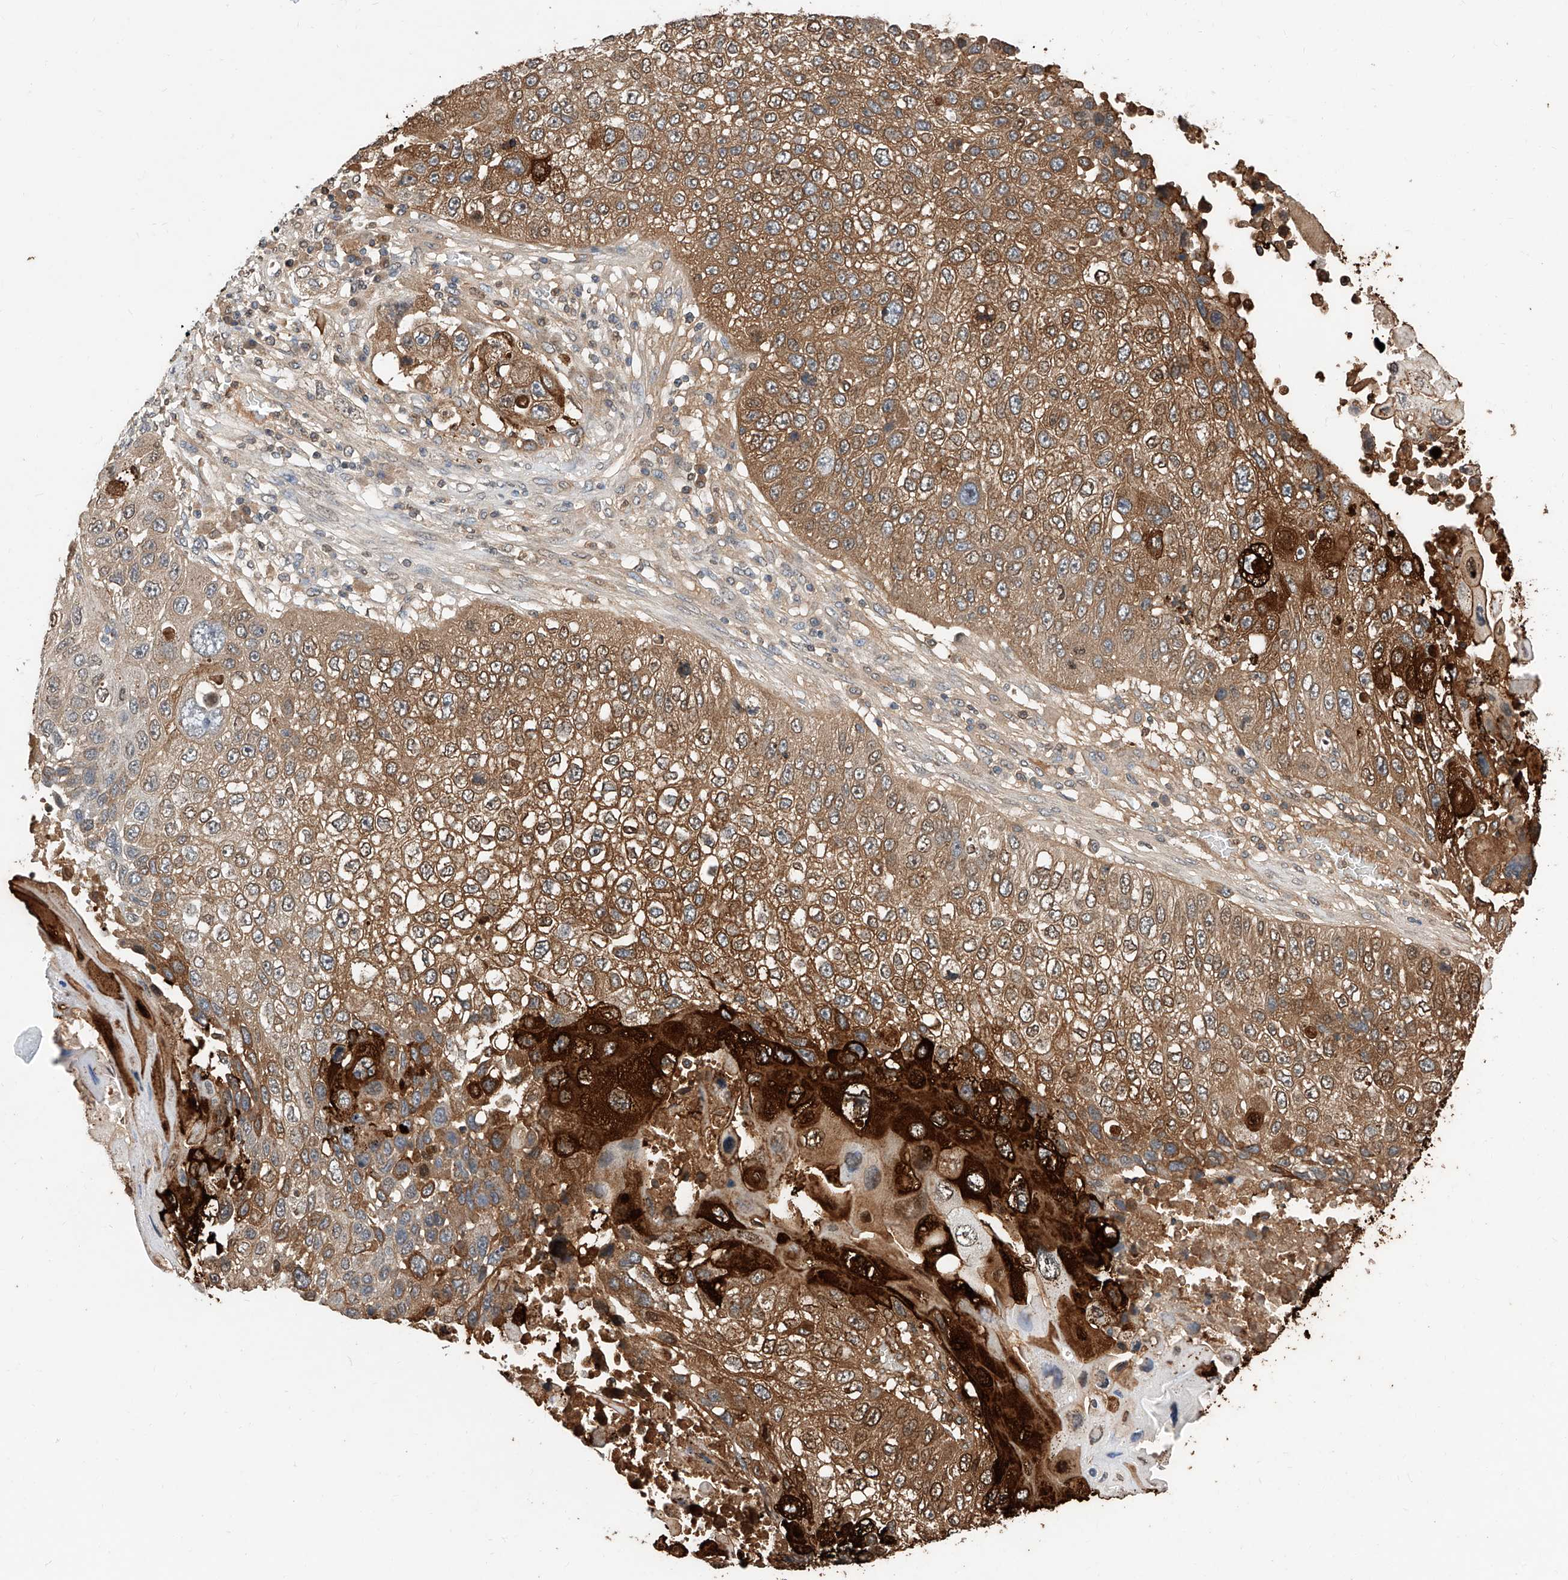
{"staining": {"intensity": "strong", "quantity": "25%-75%", "location": "cytoplasmic/membranous,nuclear"}, "tissue": "lung cancer", "cell_type": "Tumor cells", "image_type": "cancer", "snomed": [{"axis": "morphology", "description": "Squamous cell carcinoma, NOS"}, {"axis": "topography", "description": "Lung"}], "caption": "Human squamous cell carcinoma (lung) stained with a brown dye demonstrates strong cytoplasmic/membranous and nuclear positive staining in about 25%-75% of tumor cells.", "gene": "RP9", "patient": {"sex": "male", "age": 61}}